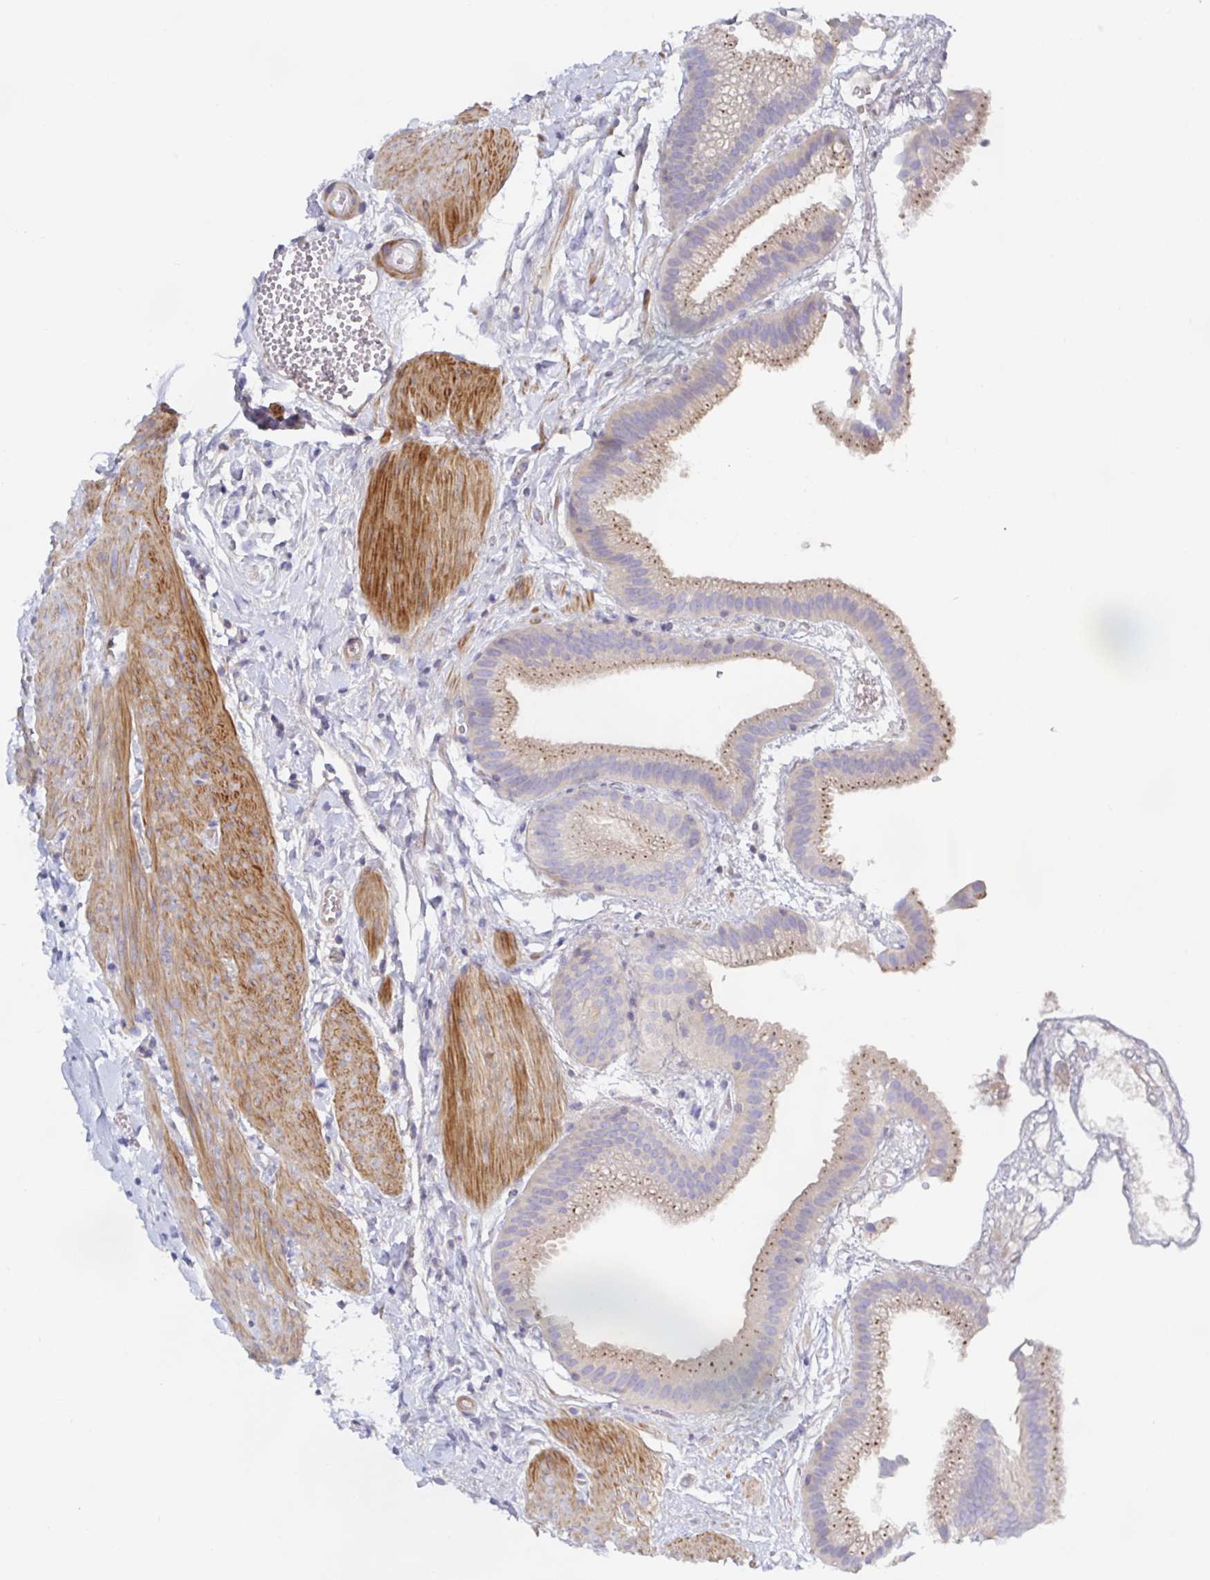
{"staining": {"intensity": "moderate", "quantity": "25%-75%", "location": "cytoplasmic/membranous"}, "tissue": "gallbladder", "cell_type": "Glandular cells", "image_type": "normal", "snomed": [{"axis": "morphology", "description": "Normal tissue, NOS"}, {"axis": "topography", "description": "Gallbladder"}], "caption": "A brown stain highlights moderate cytoplasmic/membranous positivity of a protein in glandular cells of normal human gallbladder.", "gene": "METTL22", "patient": {"sex": "female", "age": 63}}